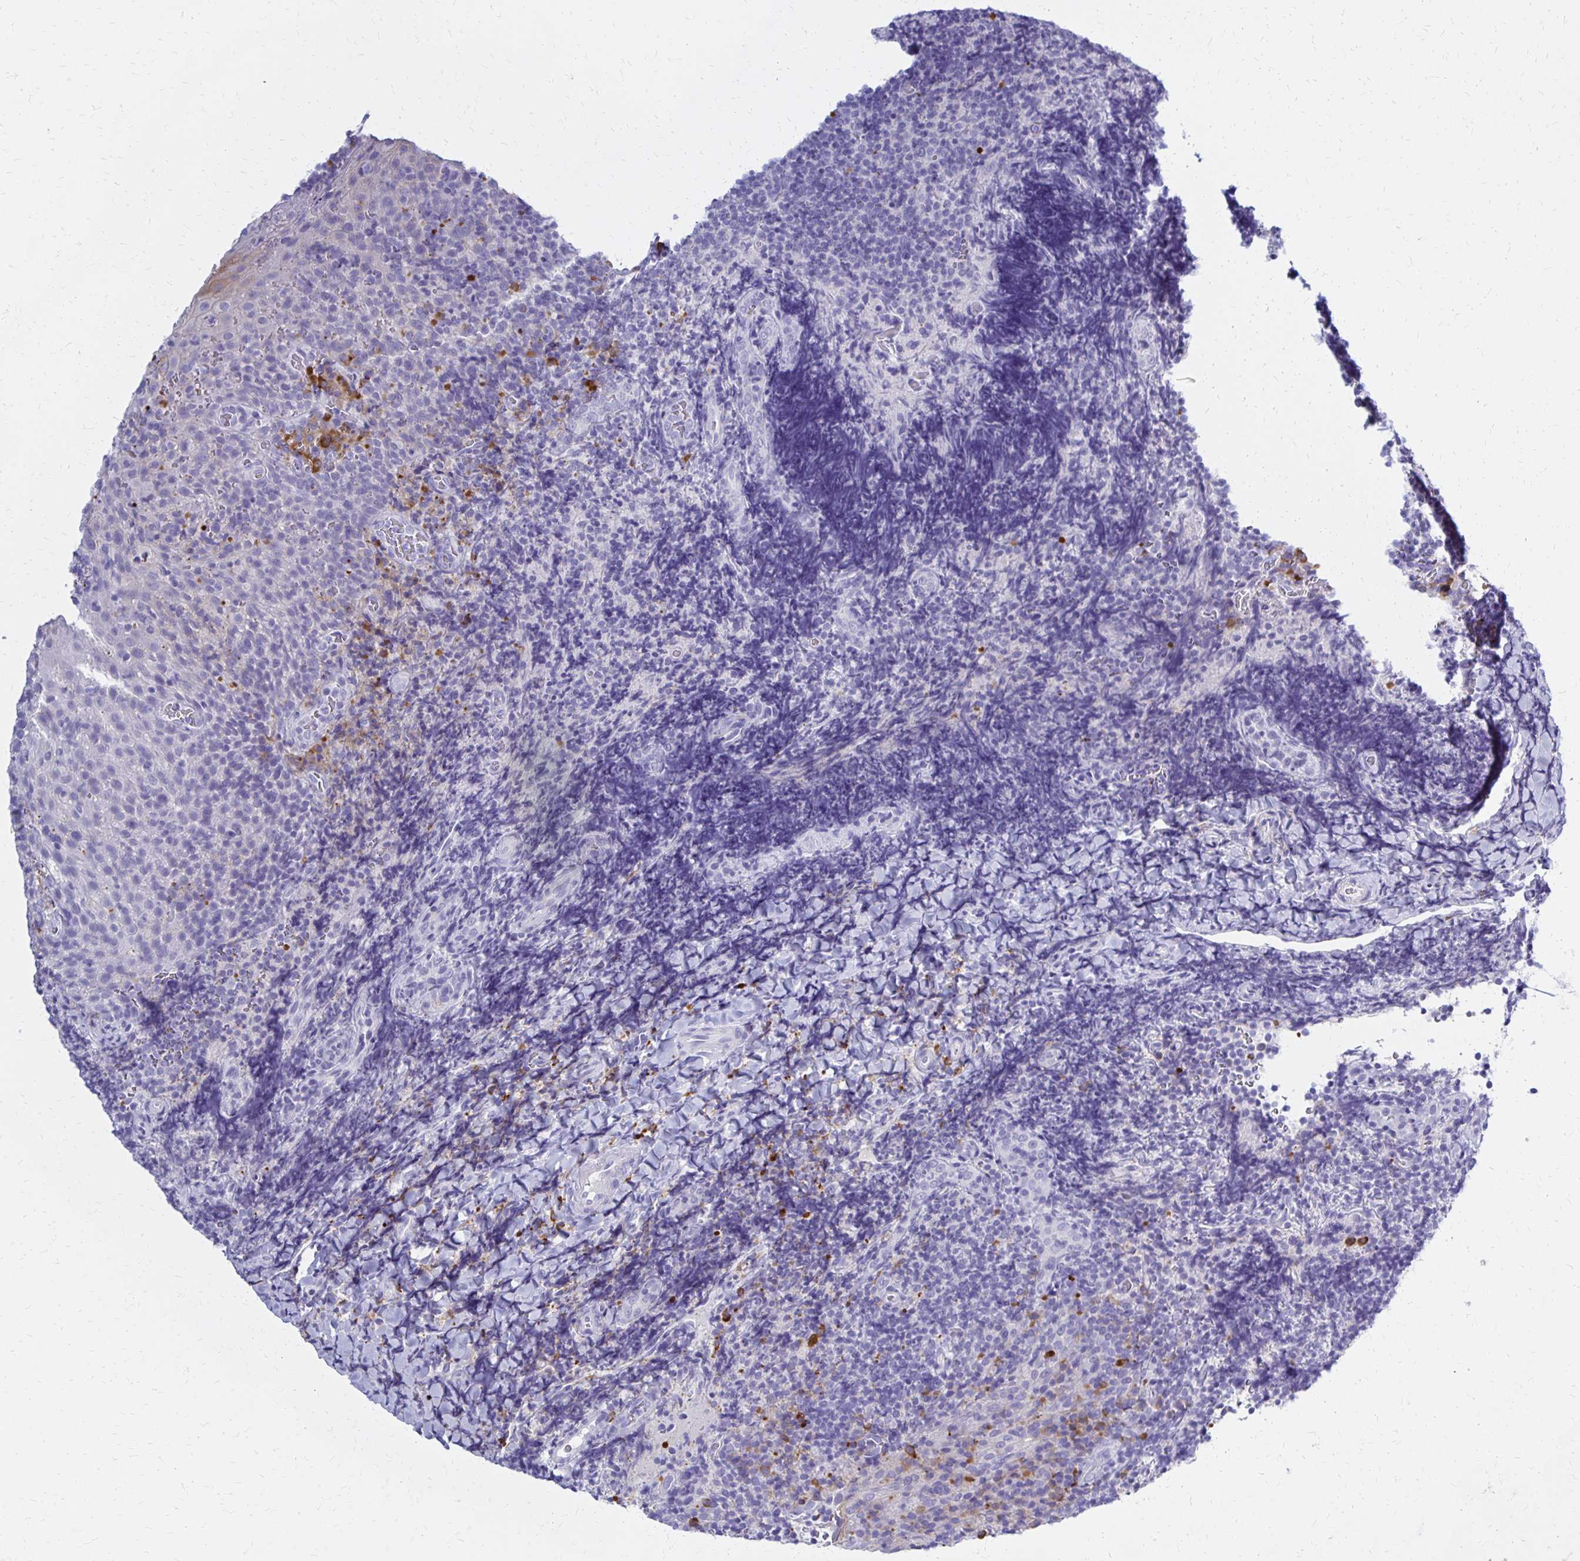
{"staining": {"intensity": "strong", "quantity": "<25%", "location": "cytoplasmic/membranous"}, "tissue": "tonsil", "cell_type": "Non-germinal center cells", "image_type": "normal", "snomed": [{"axis": "morphology", "description": "Normal tissue, NOS"}, {"axis": "topography", "description": "Tonsil"}], "caption": "The image shows immunohistochemical staining of benign tonsil. There is strong cytoplasmic/membranous positivity is appreciated in about <25% of non-germinal center cells. The staining was performed using DAB, with brown indicating positive protein expression. Nuclei are stained blue with hematoxylin.", "gene": "FNTB", "patient": {"sex": "male", "age": 17}}